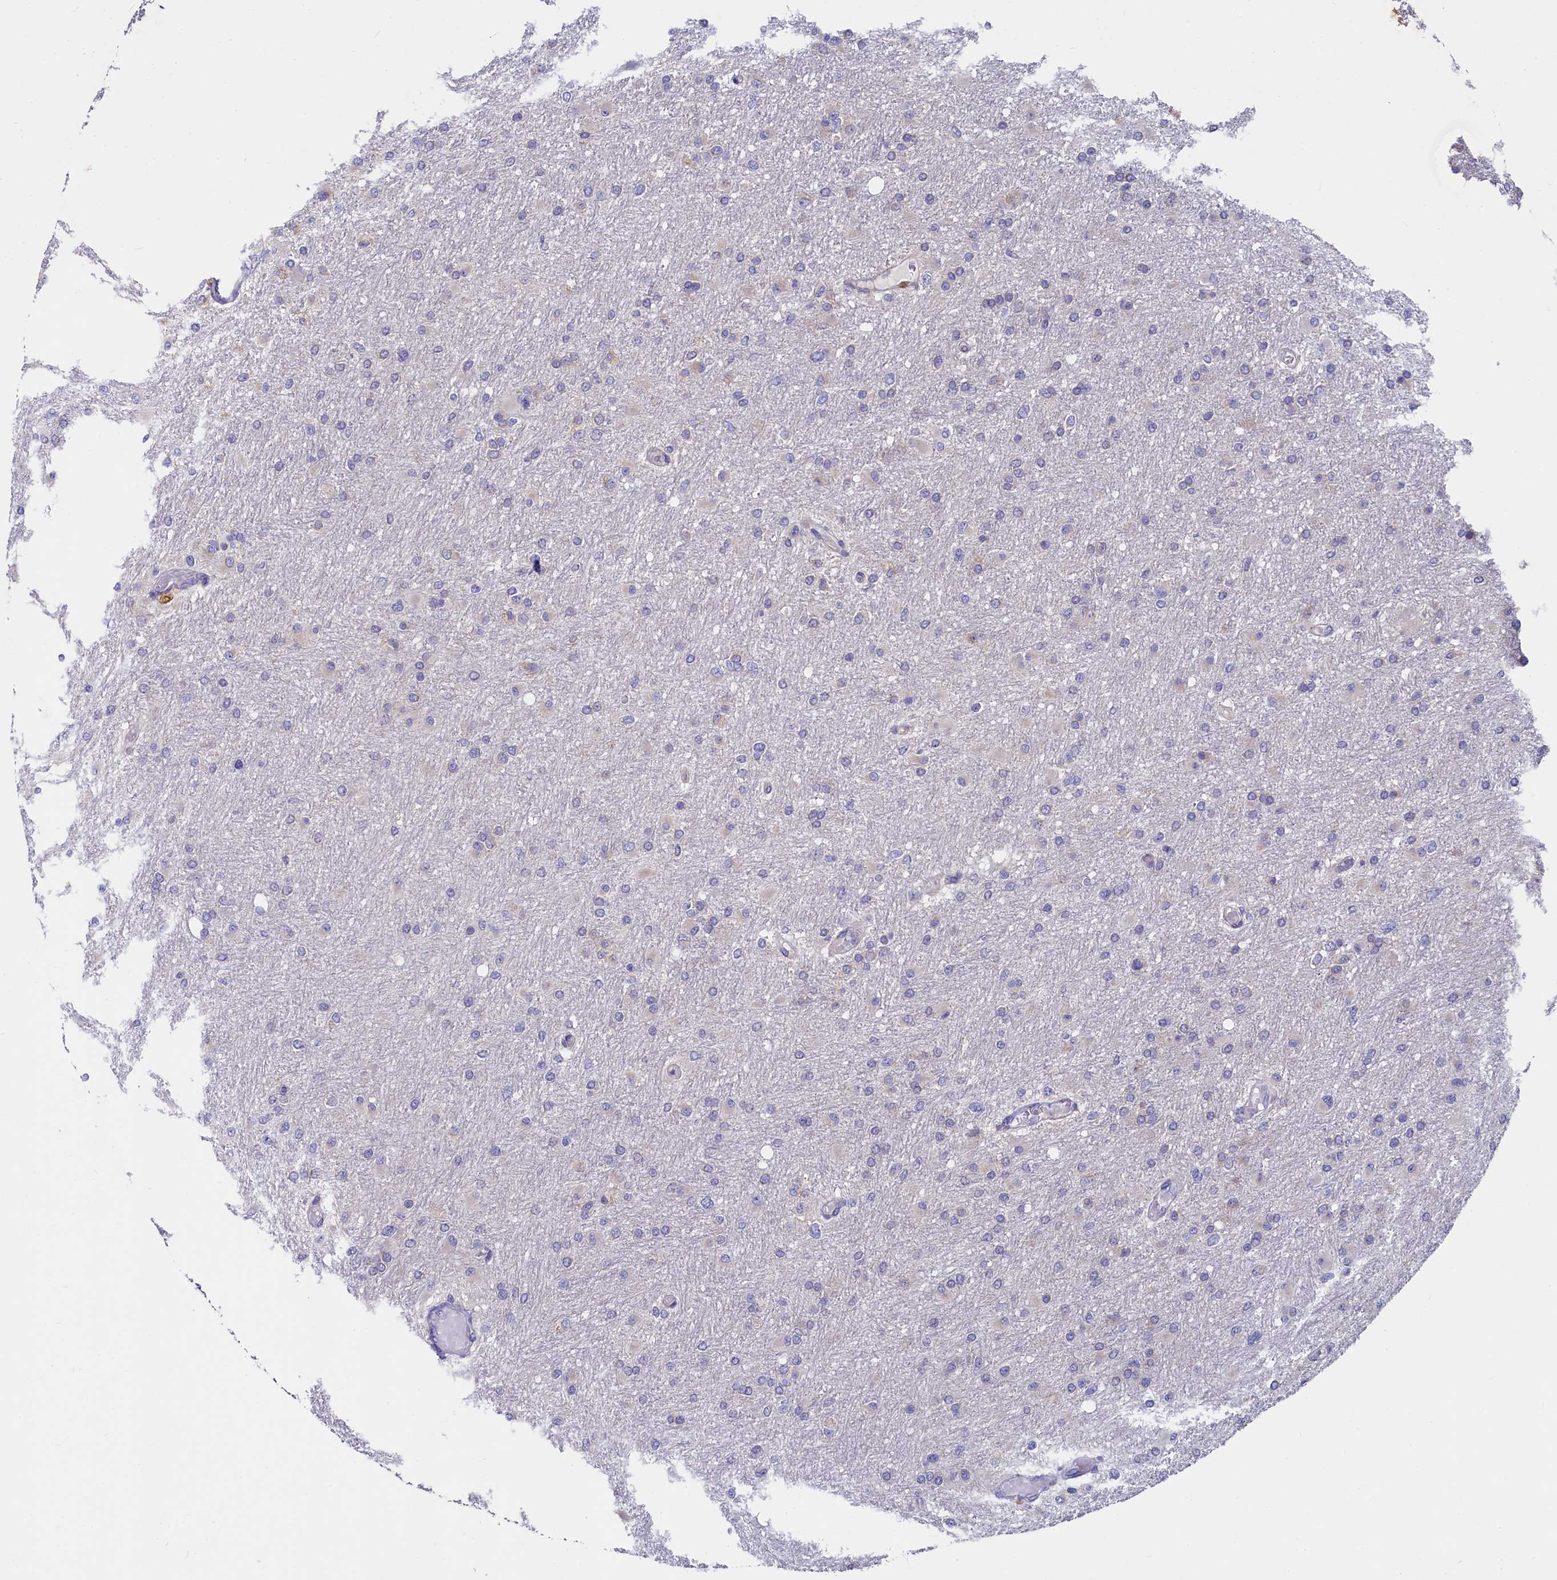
{"staining": {"intensity": "negative", "quantity": "none", "location": "none"}, "tissue": "glioma", "cell_type": "Tumor cells", "image_type": "cancer", "snomed": [{"axis": "morphology", "description": "Glioma, malignant, High grade"}, {"axis": "topography", "description": "Cerebral cortex"}], "caption": "DAB immunohistochemical staining of glioma exhibits no significant positivity in tumor cells. (DAB (3,3'-diaminobenzidine) immunohistochemistry visualized using brightfield microscopy, high magnification).", "gene": "QARS1", "patient": {"sex": "female", "age": 36}}